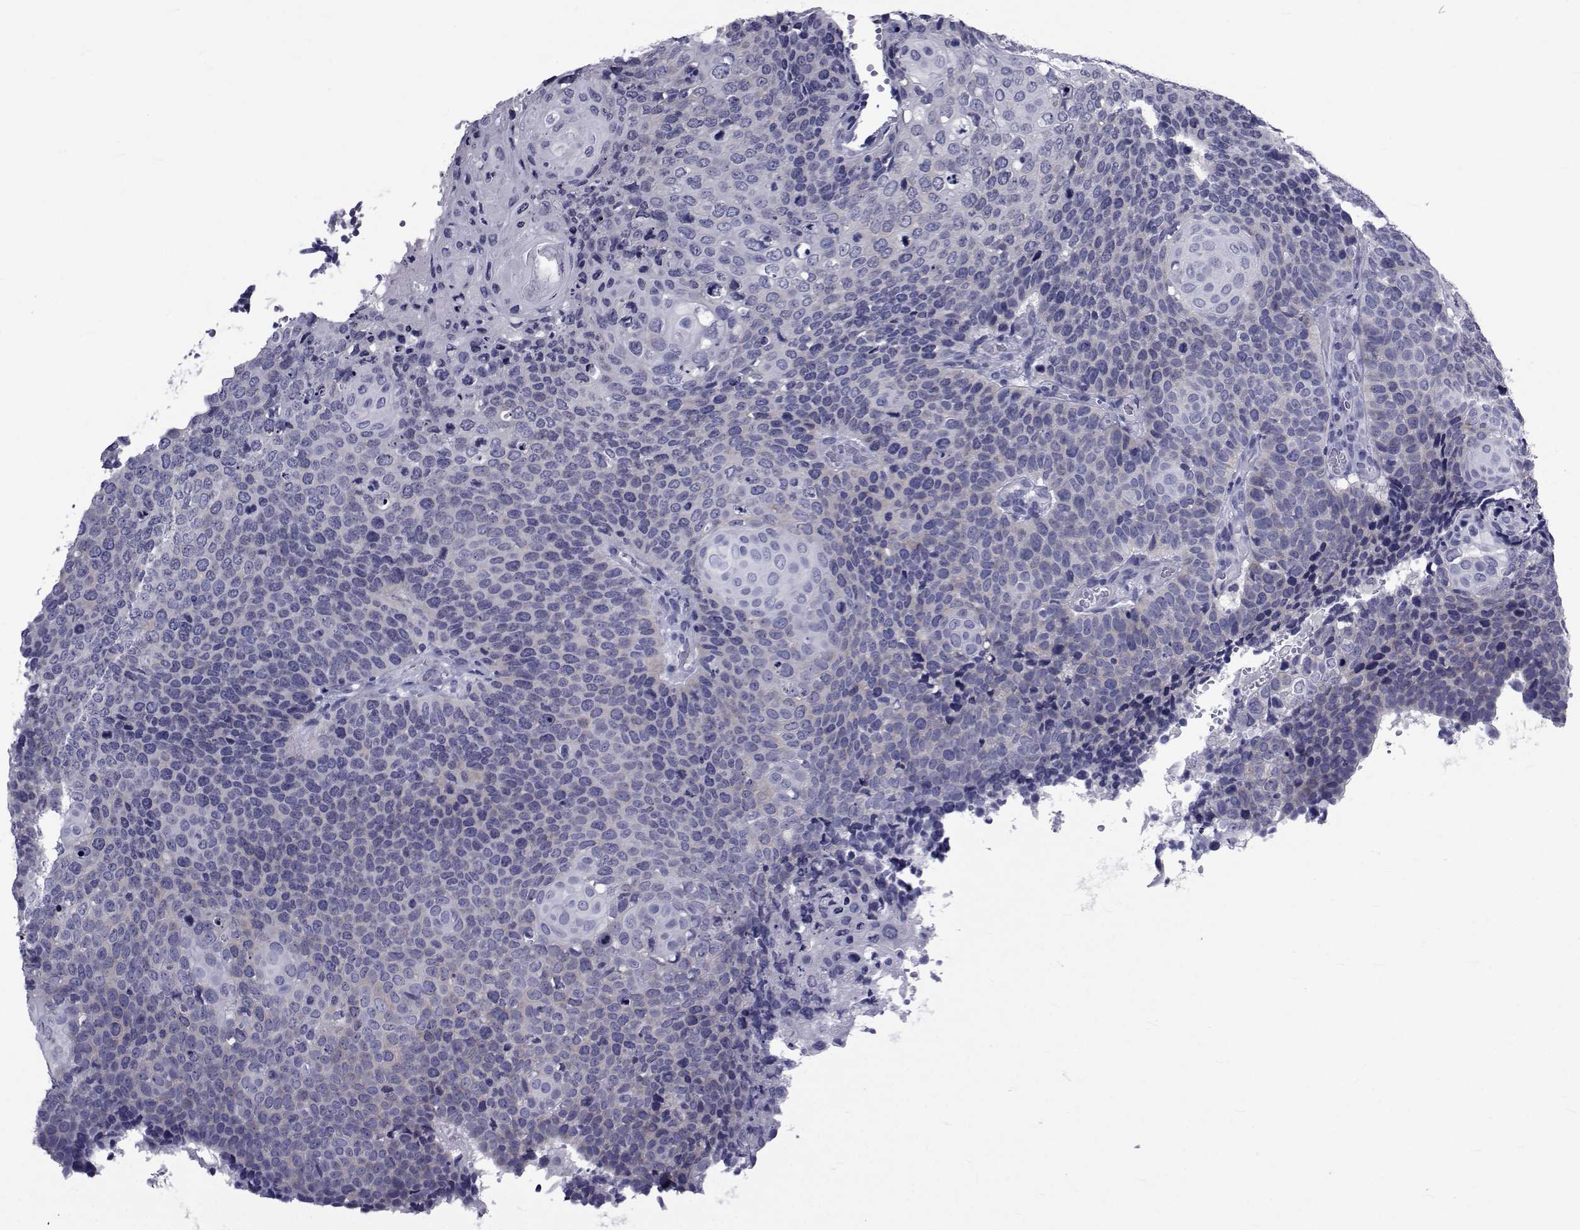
{"staining": {"intensity": "negative", "quantity": "none", "location": "none"}, "tissue": "cervical cancer", "cell_type": "Tumor cells", "image_type": "cancer", "snomed": [{"axis": "morphology", "description": "Squamous cell carcinoma, NOS"}, {"axis": "topography", "description": "Cervix"}], "caption": "Immunohistochemistry micrograph of cervical cancer (squamous cell carcinoma) stained for a protein (brown), which shows no expression in tumor cells.", "gene": "GKAP1", "patient": {"sex": "female", "age": 39}}